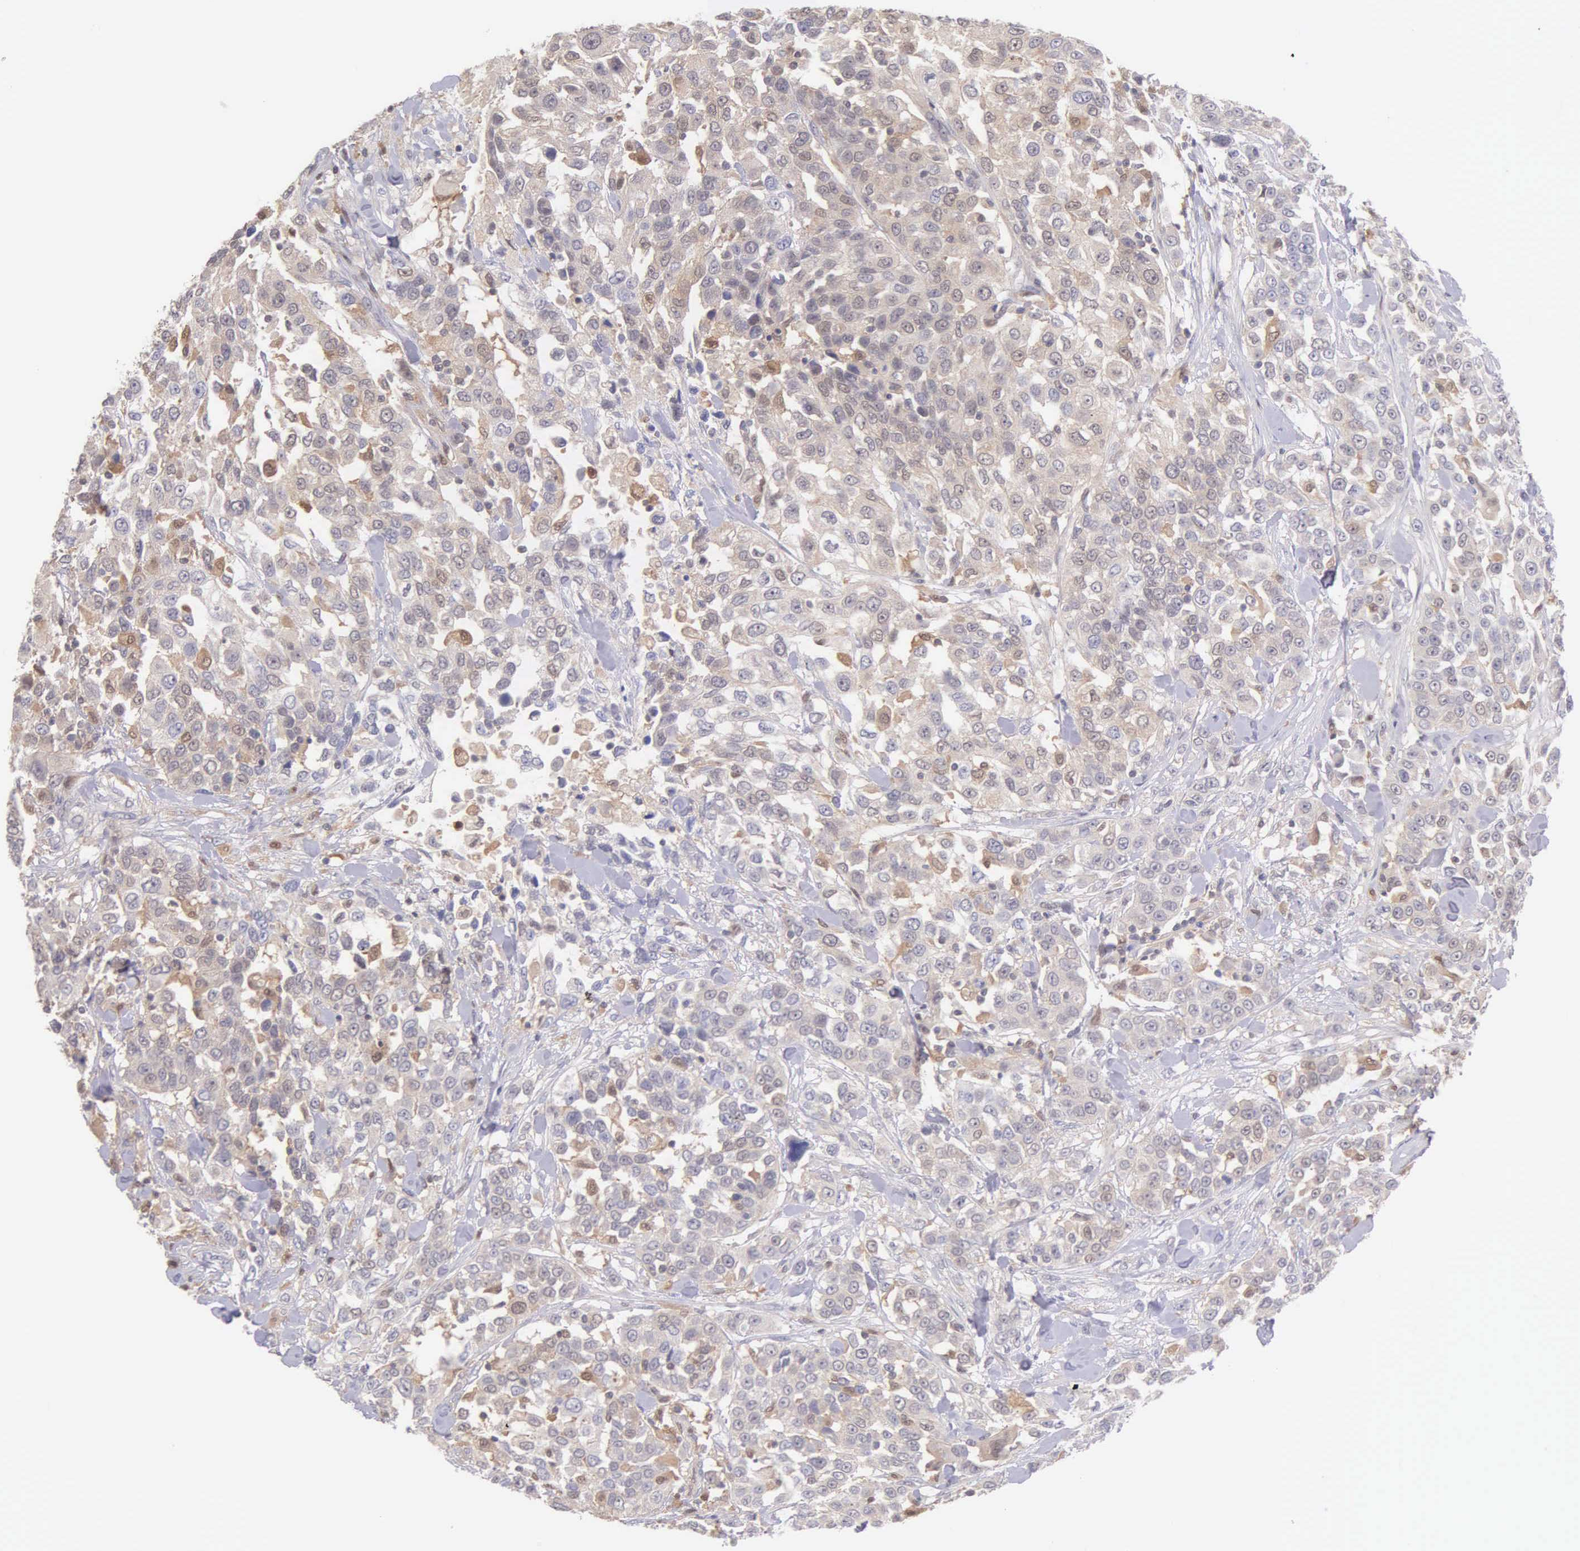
{"staining": {"intensity": "weak", "quantity": ">75%", "location": "cytoplasmic/membranous"}, "tissue": "urothelial cancer", "cell_type": "Tumor cells", "image_type": "cancer", "snomed": [{"axis": "morphology", "description": "Urothelial carcinoma, High grade"}, {"axis": "topography", "description": "Urinary bladder"}], "caption": "A micrograph showing weak cytoplasmic/membranous staining in about >75% of tumor cells in high-grade urothelial carcinoma, as visualized by brown immunohistochemical staining.", "gene": "BID", "patient": {"sex": "female", "age": 80}}